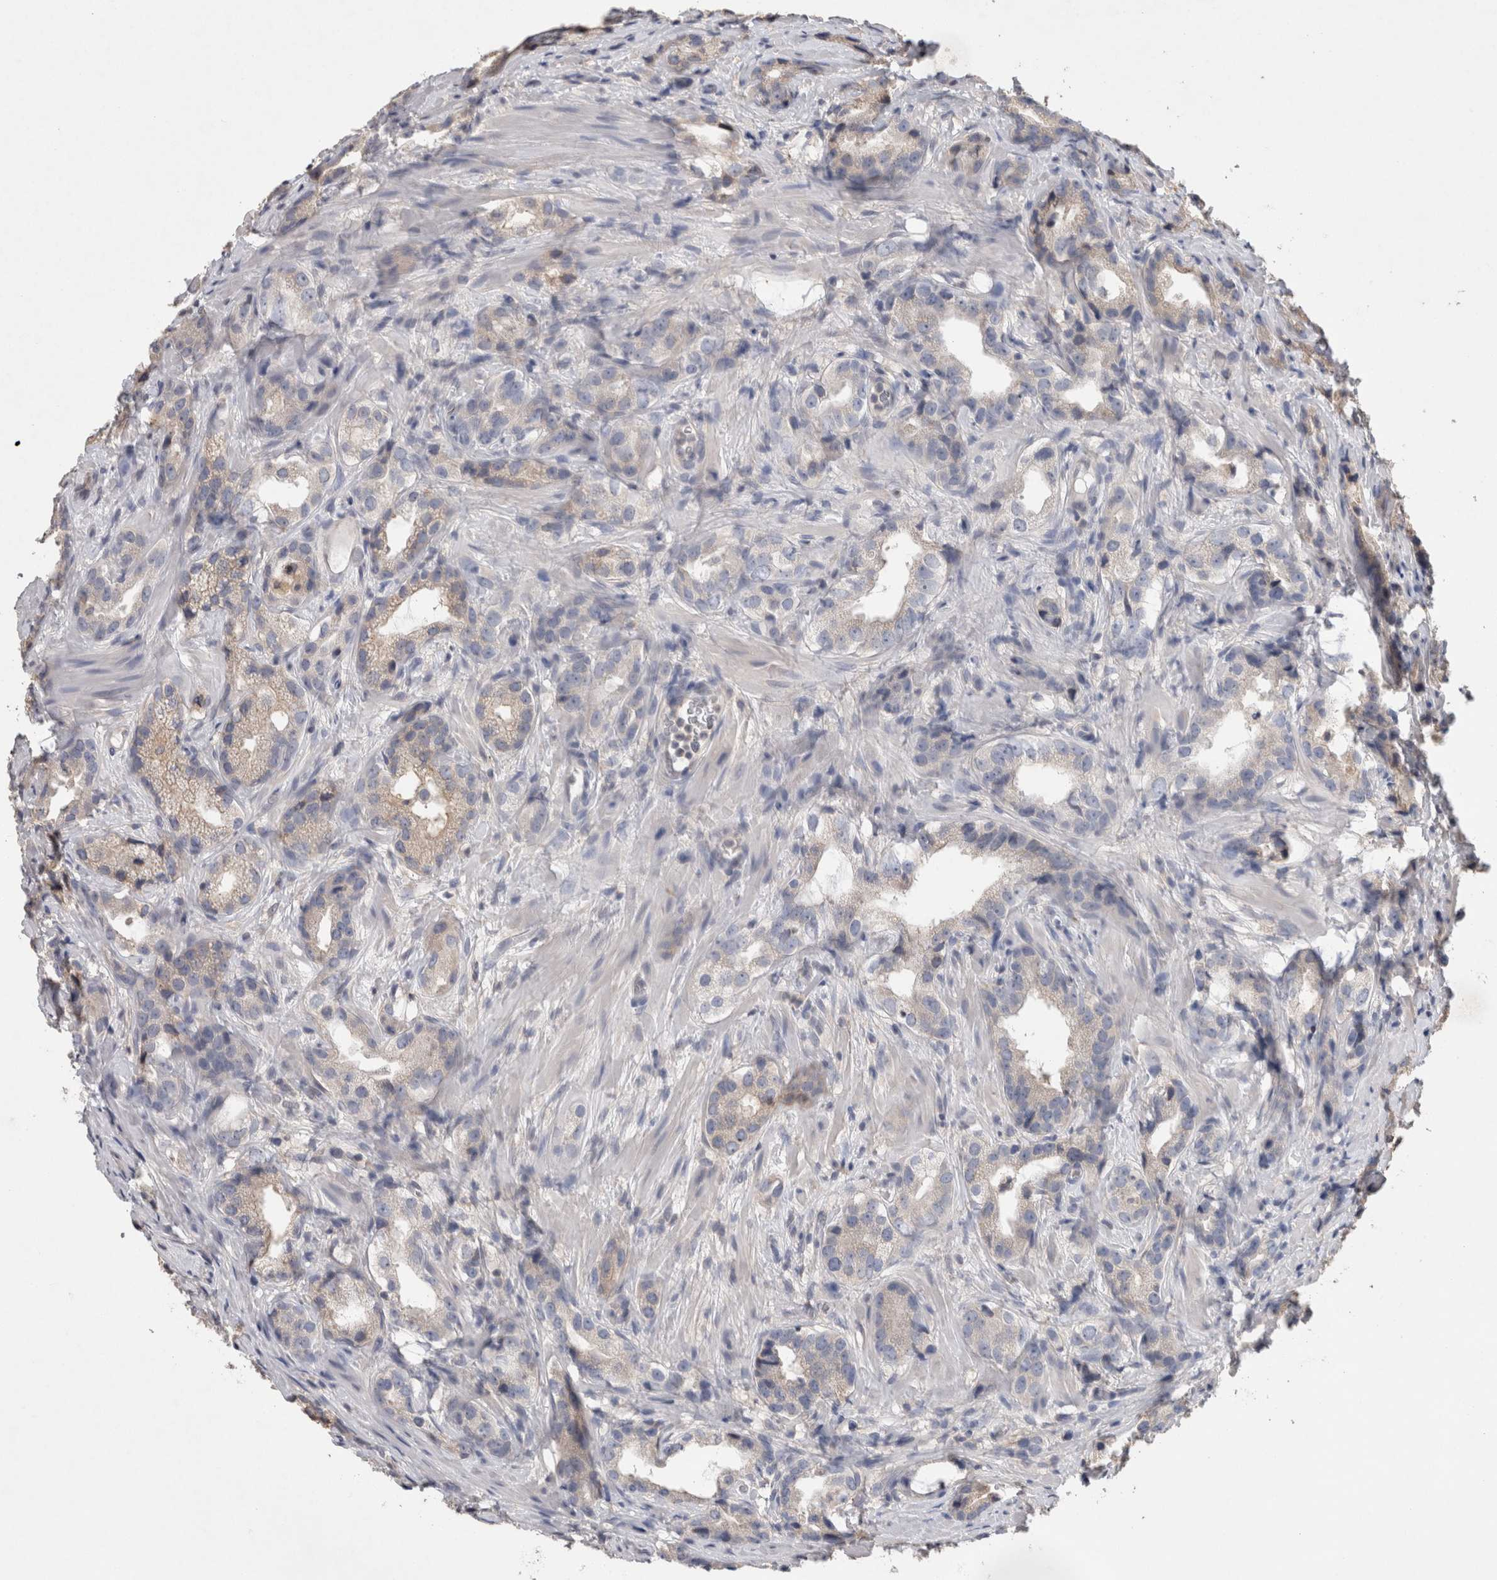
{"staining": {"intensity": "weak", "quantity": "<25%", "location": "cytoplasmic/membranous"}, "tissue": "prostate cancer", "cell_type": "Tumor cells", "image_type": "cancer", "snomed": [{"axis": "morphology", "description": "Adenocarcinoma, High grade"}, {"axis": "topography", "description": "Prostate"}], "caption": "Prostate cancer was stained to show a protein in brown. There is no significant staining in tumor cells.", "gene": "TRIM5", "patient": {"sex": "male", "age": 63}}